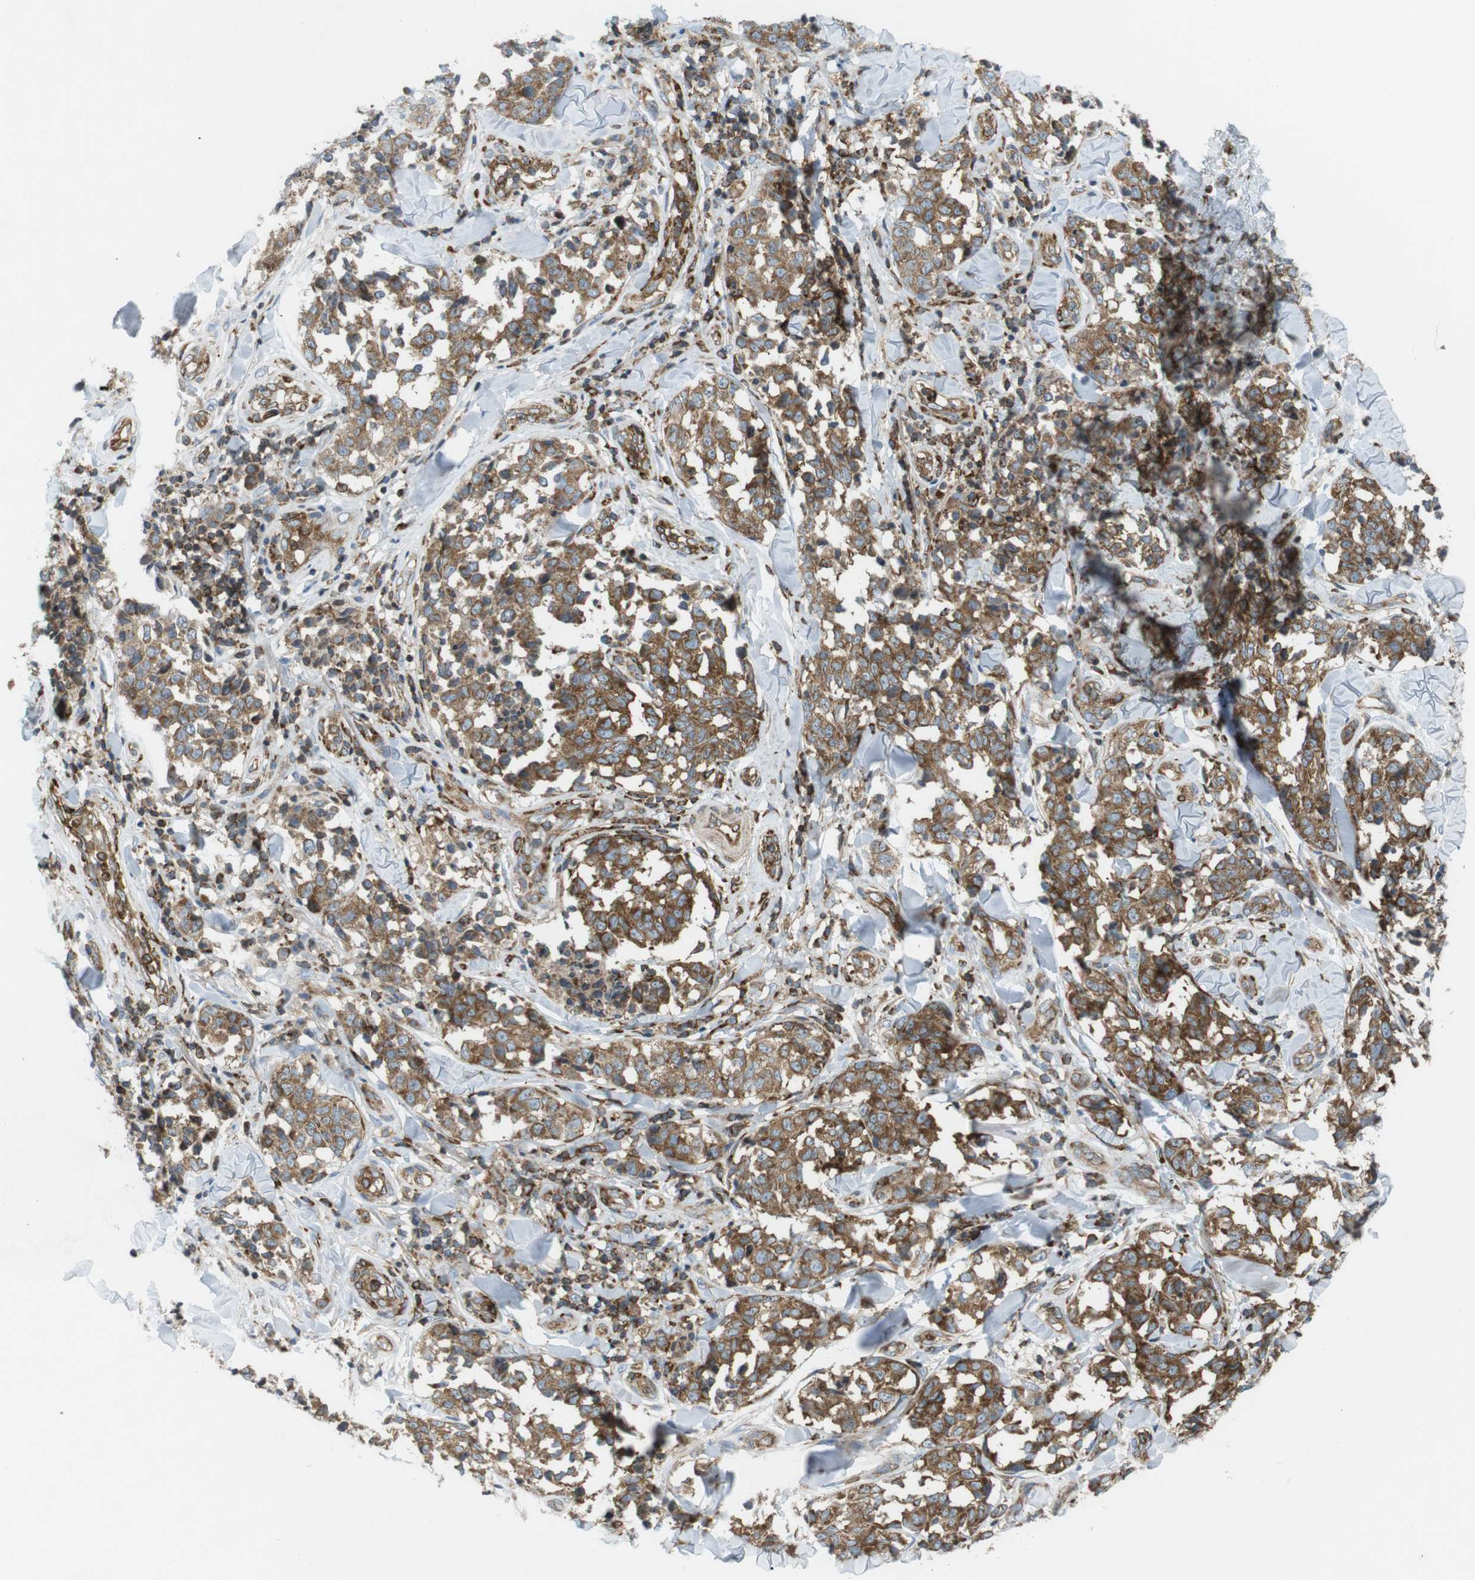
{"staining": {"intensity": "moderate", "quantity": ">75%", "location": "cytoplasmic/membranous"}, "tissue": "melanoma", "cell_type": "Tumor cells", "image_type": "cancer", "snomed": [{"axis": "morphology", "description": "Malignant melanoma, NOS"}, {"axis": "topography", "description": "Skin"}], "caption": "Protein staining by immunohistochemistry (IHC) demonstrates moderate cytoplasmic/membranous staining in approximately >75% of tumor cells in malignant melanoma.", "gene": "FLII", "patient": {"sex": "female", "age": 64}}